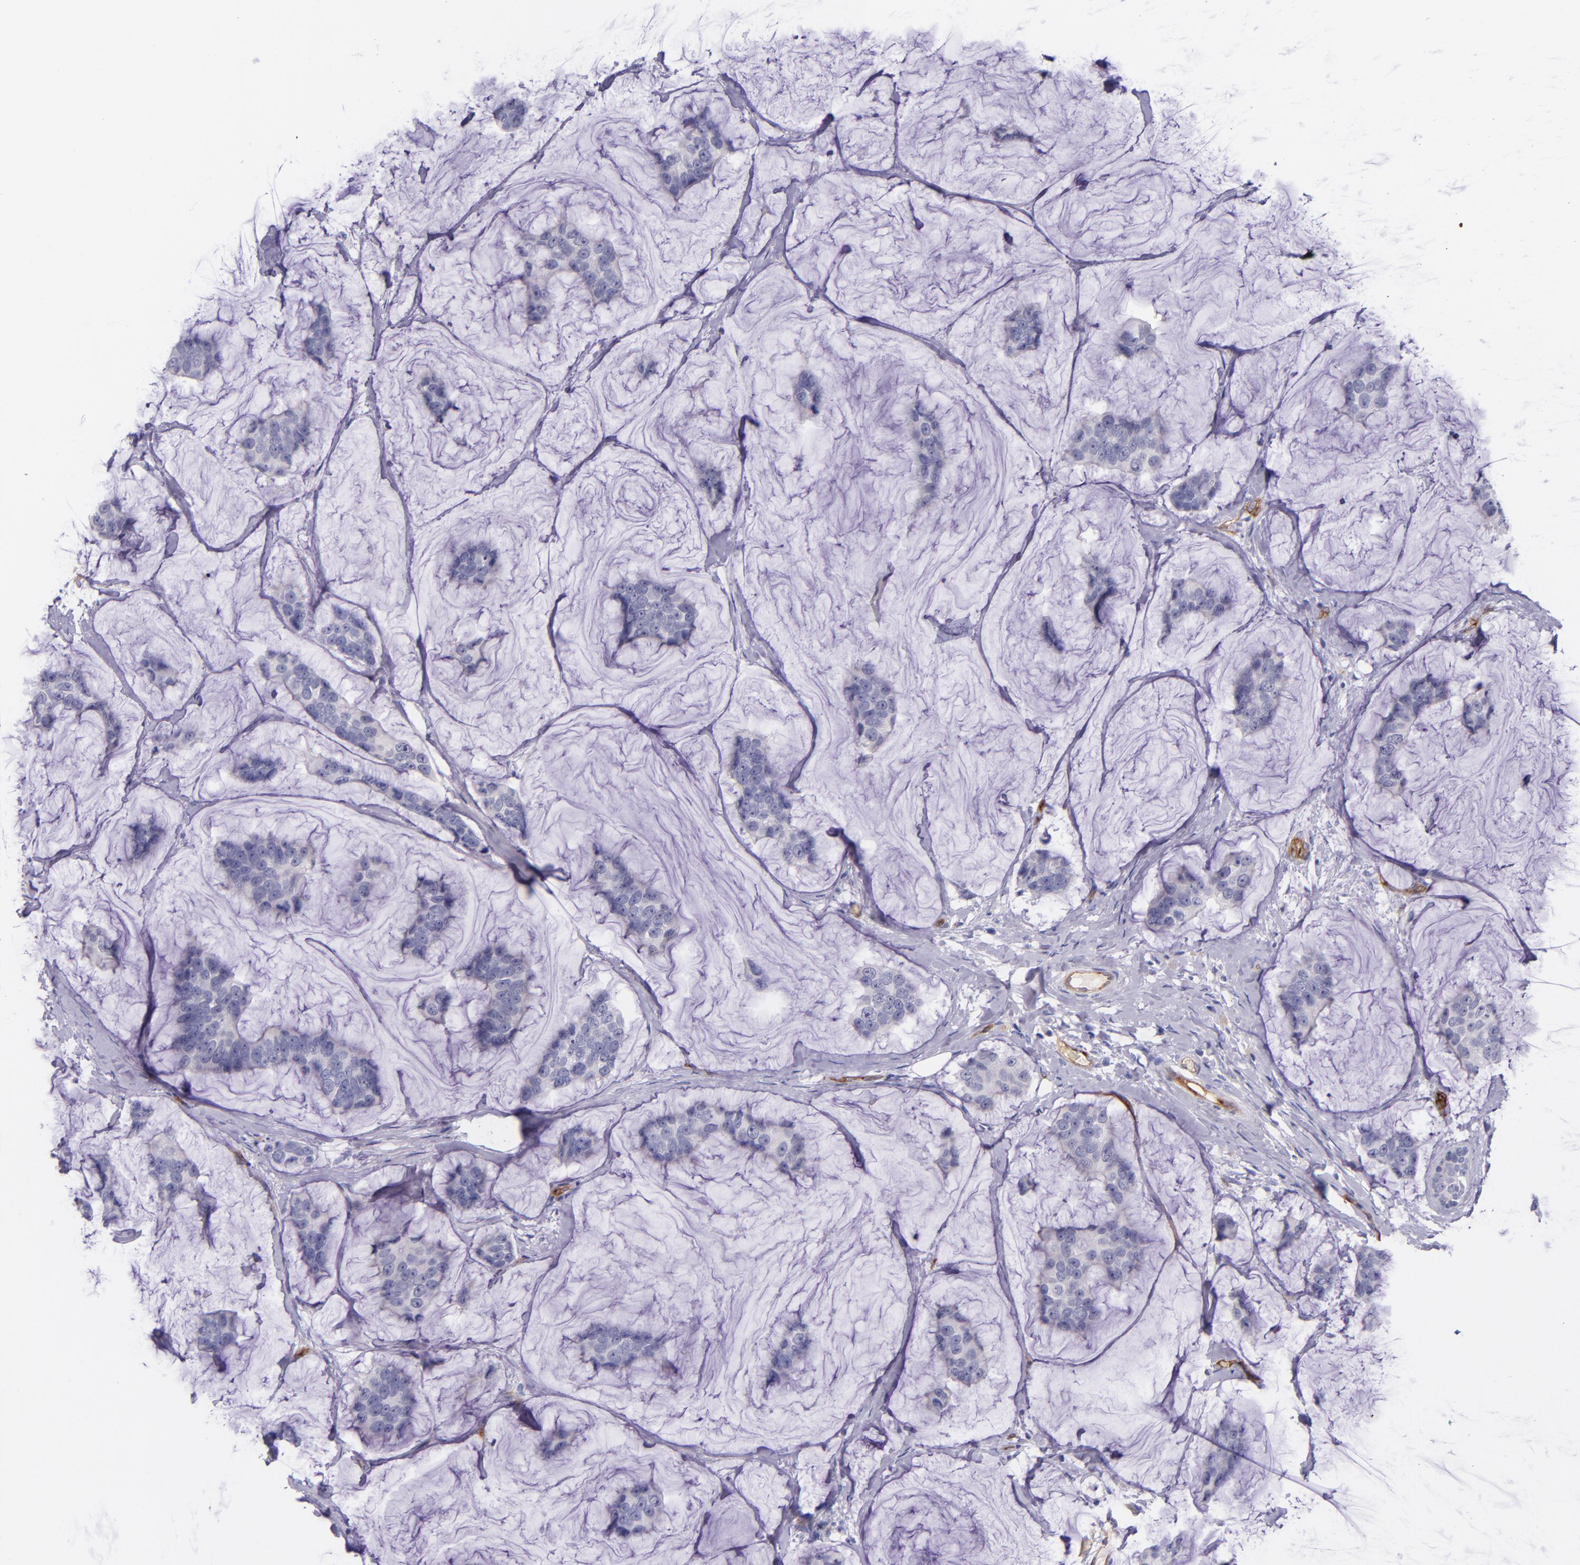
{"staining": {"intensity": "negative", "quantity": "none", "location": "none"}, "tissue": "breast cancer", "cell_type": "Tumor cells", "image_type": "cancer", "snomed": [{"axis": "morphology", "description": "Normal tissue, NOS"}, {"axis": "morphology", "description": "Duct carcinoma"}, {"axis": "topography", "description": "Breast"}], "caption": "This is a micrograph of immunohistochemistry staining of breast cancer, which shows no expression in tumor cells.", "gene": "NOS3", "patient": {"sex": "female", "age": 50}}